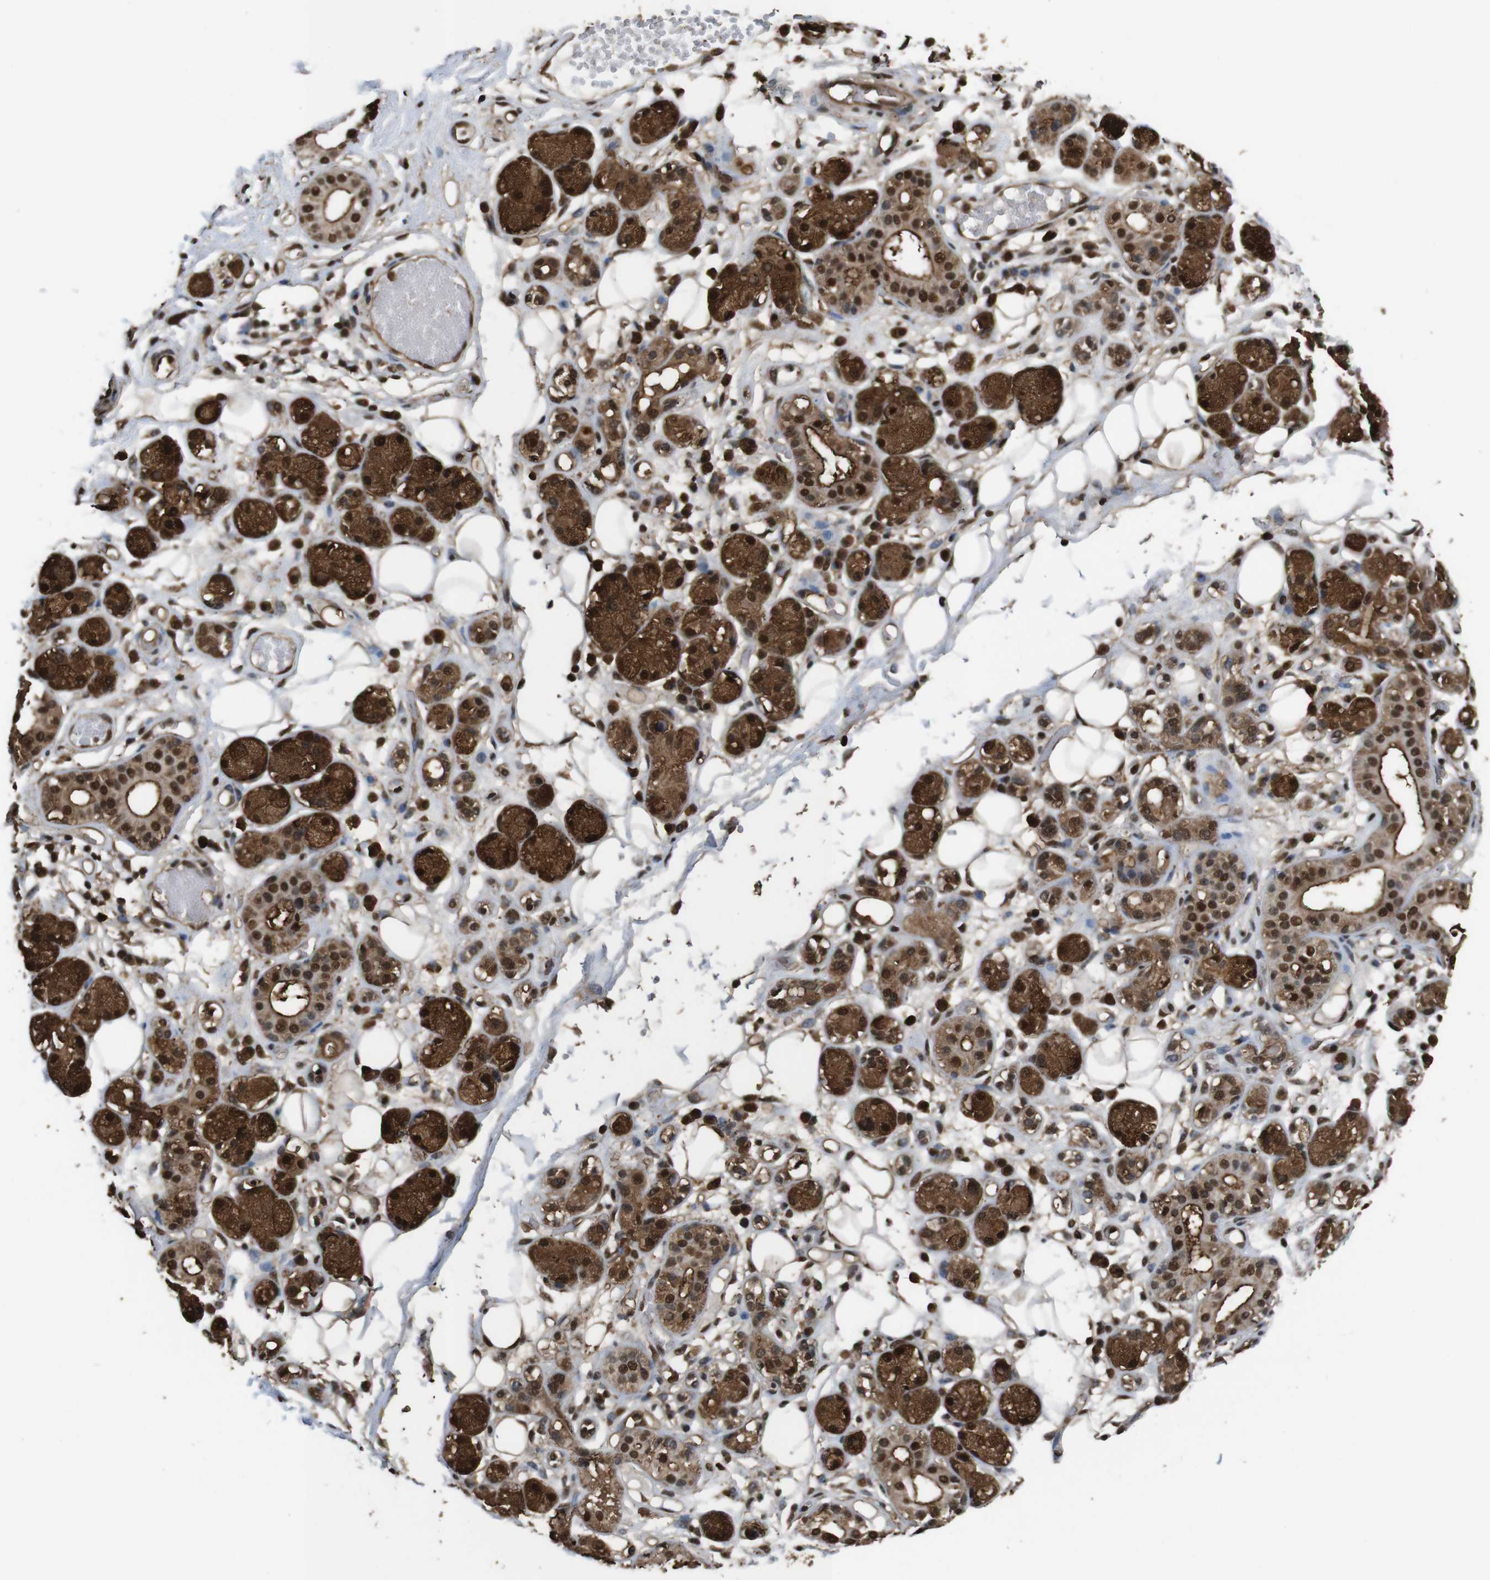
{"staining": {"intensity": "strong", "quantity": ">75%", "location": "cytoplasmic/membranous,nuclear"}, "tissue": "adipose tissue", "cell_type": "Adipocytes", "image_type": "normal", "snomed": [{"axis": "morphology", "description": "Normal tissue, NOS"}, {"axis": "morphology", "description": "Inflammation, NOS"}, {"axis": "topography", "description": "Vascular tissue"}, {"axis": "topography", "description": "Salivary gland"}], "caption": "Immunohistochemistry staining of unremarkable adipose tissue, which displays high levels of strong cytoplasmic/membranous,nuclear positivity in about >75% of adipocytes indicating strong cytoplasmic/membranous,nuclear protein expression. The staining was performed using DAB (brown) for protein detection and nuclei were counterstained in hematoxylin (blue).", "gene": "VCP", "patient": {"sex": "female", "age": 75}}